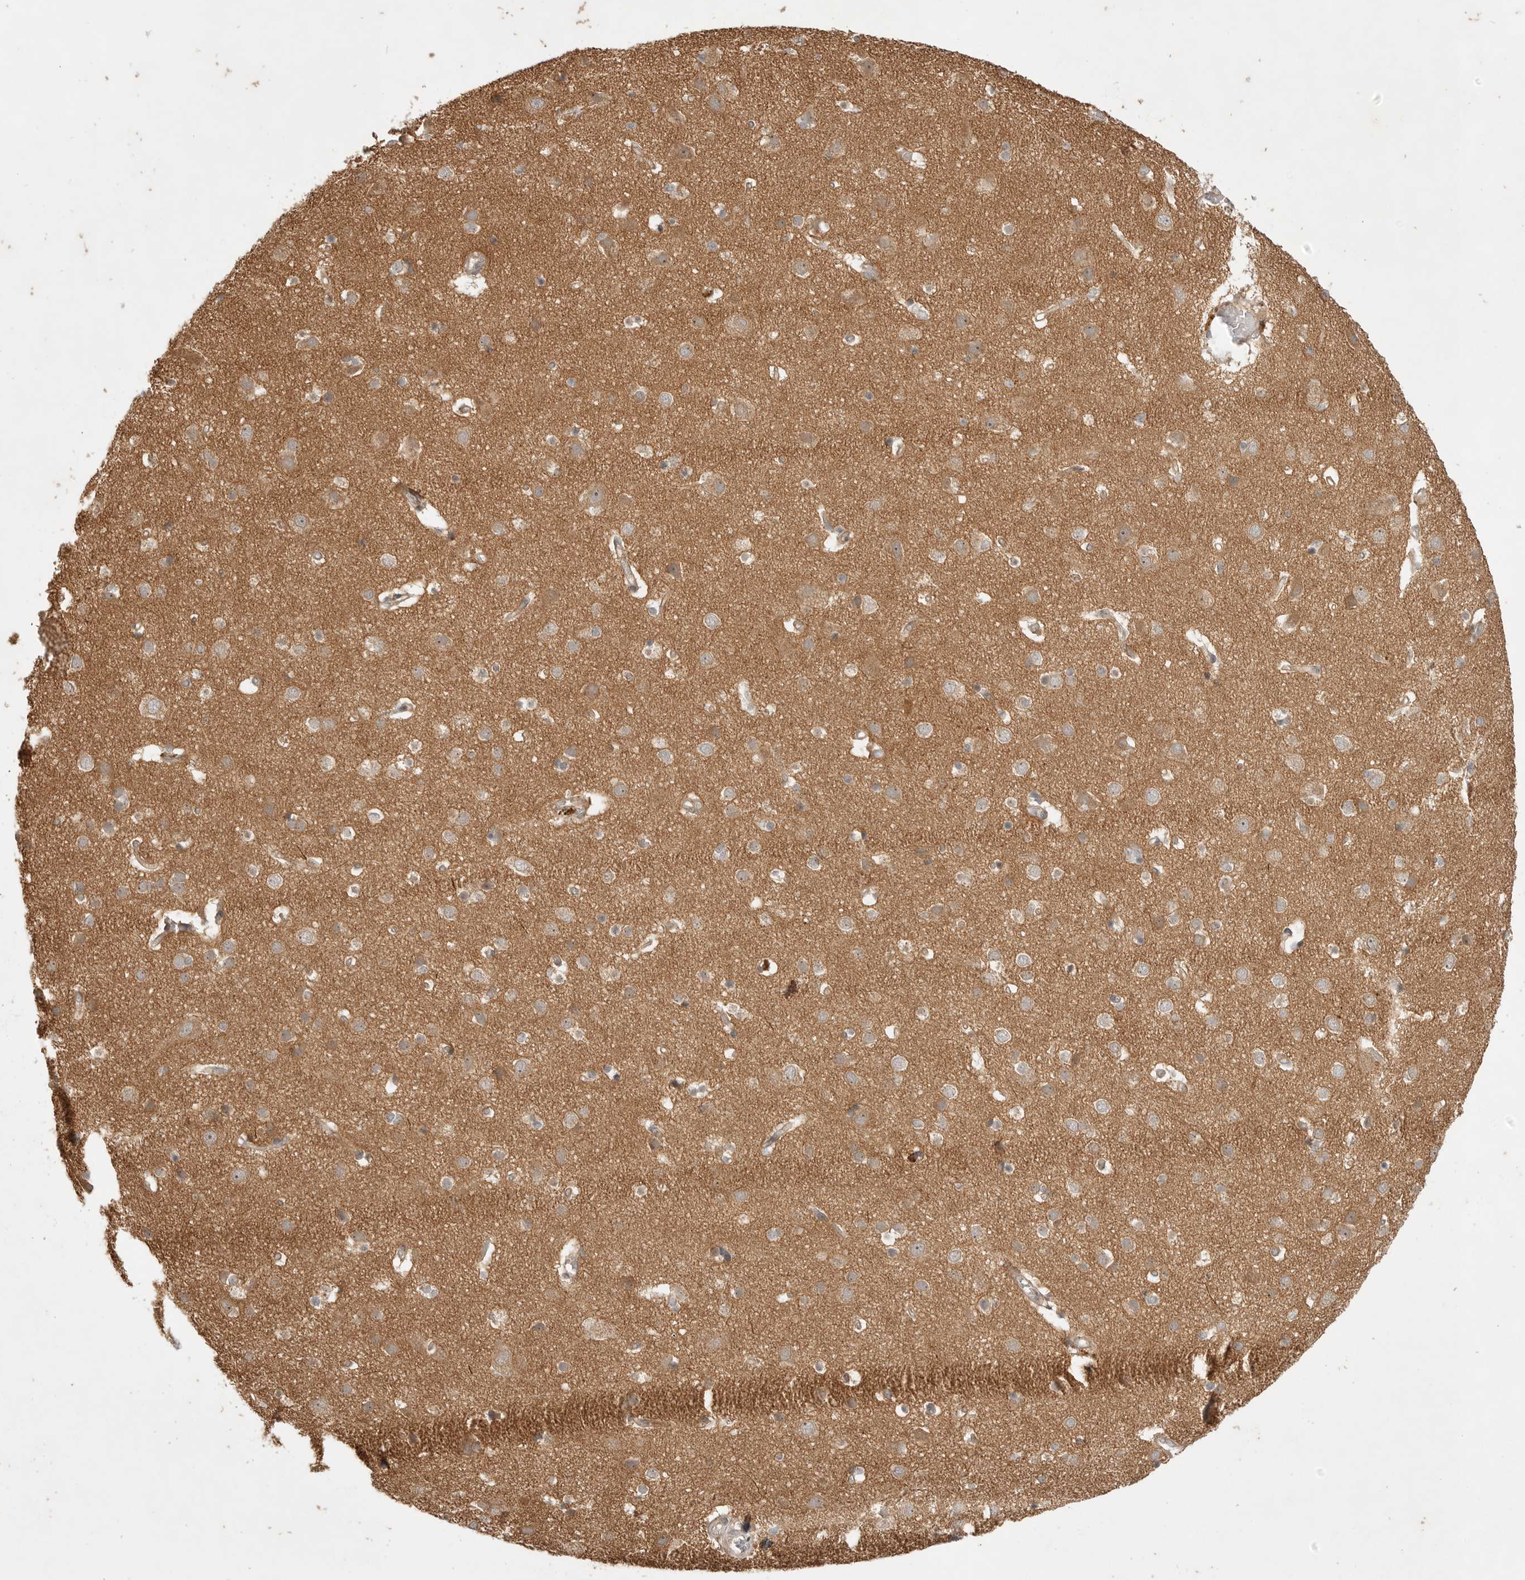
{"staining": {"intensity": "moderate", "quantity": "25%-75%", "location": "cytoplasmic/membranous"}, "tissue": "cerebral cortex", "cell_type": "Endothelial cells", "image_type": "normal", "snomed": [{"axis": "morphology", "description": "Normal tissue, NOS"}, {"axis": "topography", "description": "Cerebral cortex"}], "caption": "Immunohistochemistry of normal human cerebral cortex exhibits medium levels of moderate cytoplasmic/membranous positivity in approximately 25%-75% of endothelial cells. The staining is performed using DAB brown chromogen to label protein expression. The nuclei are counter-stained blue using hematoxylin.", "gene": "ZNF232", "patient": {"sex": "male", "age": 54}}